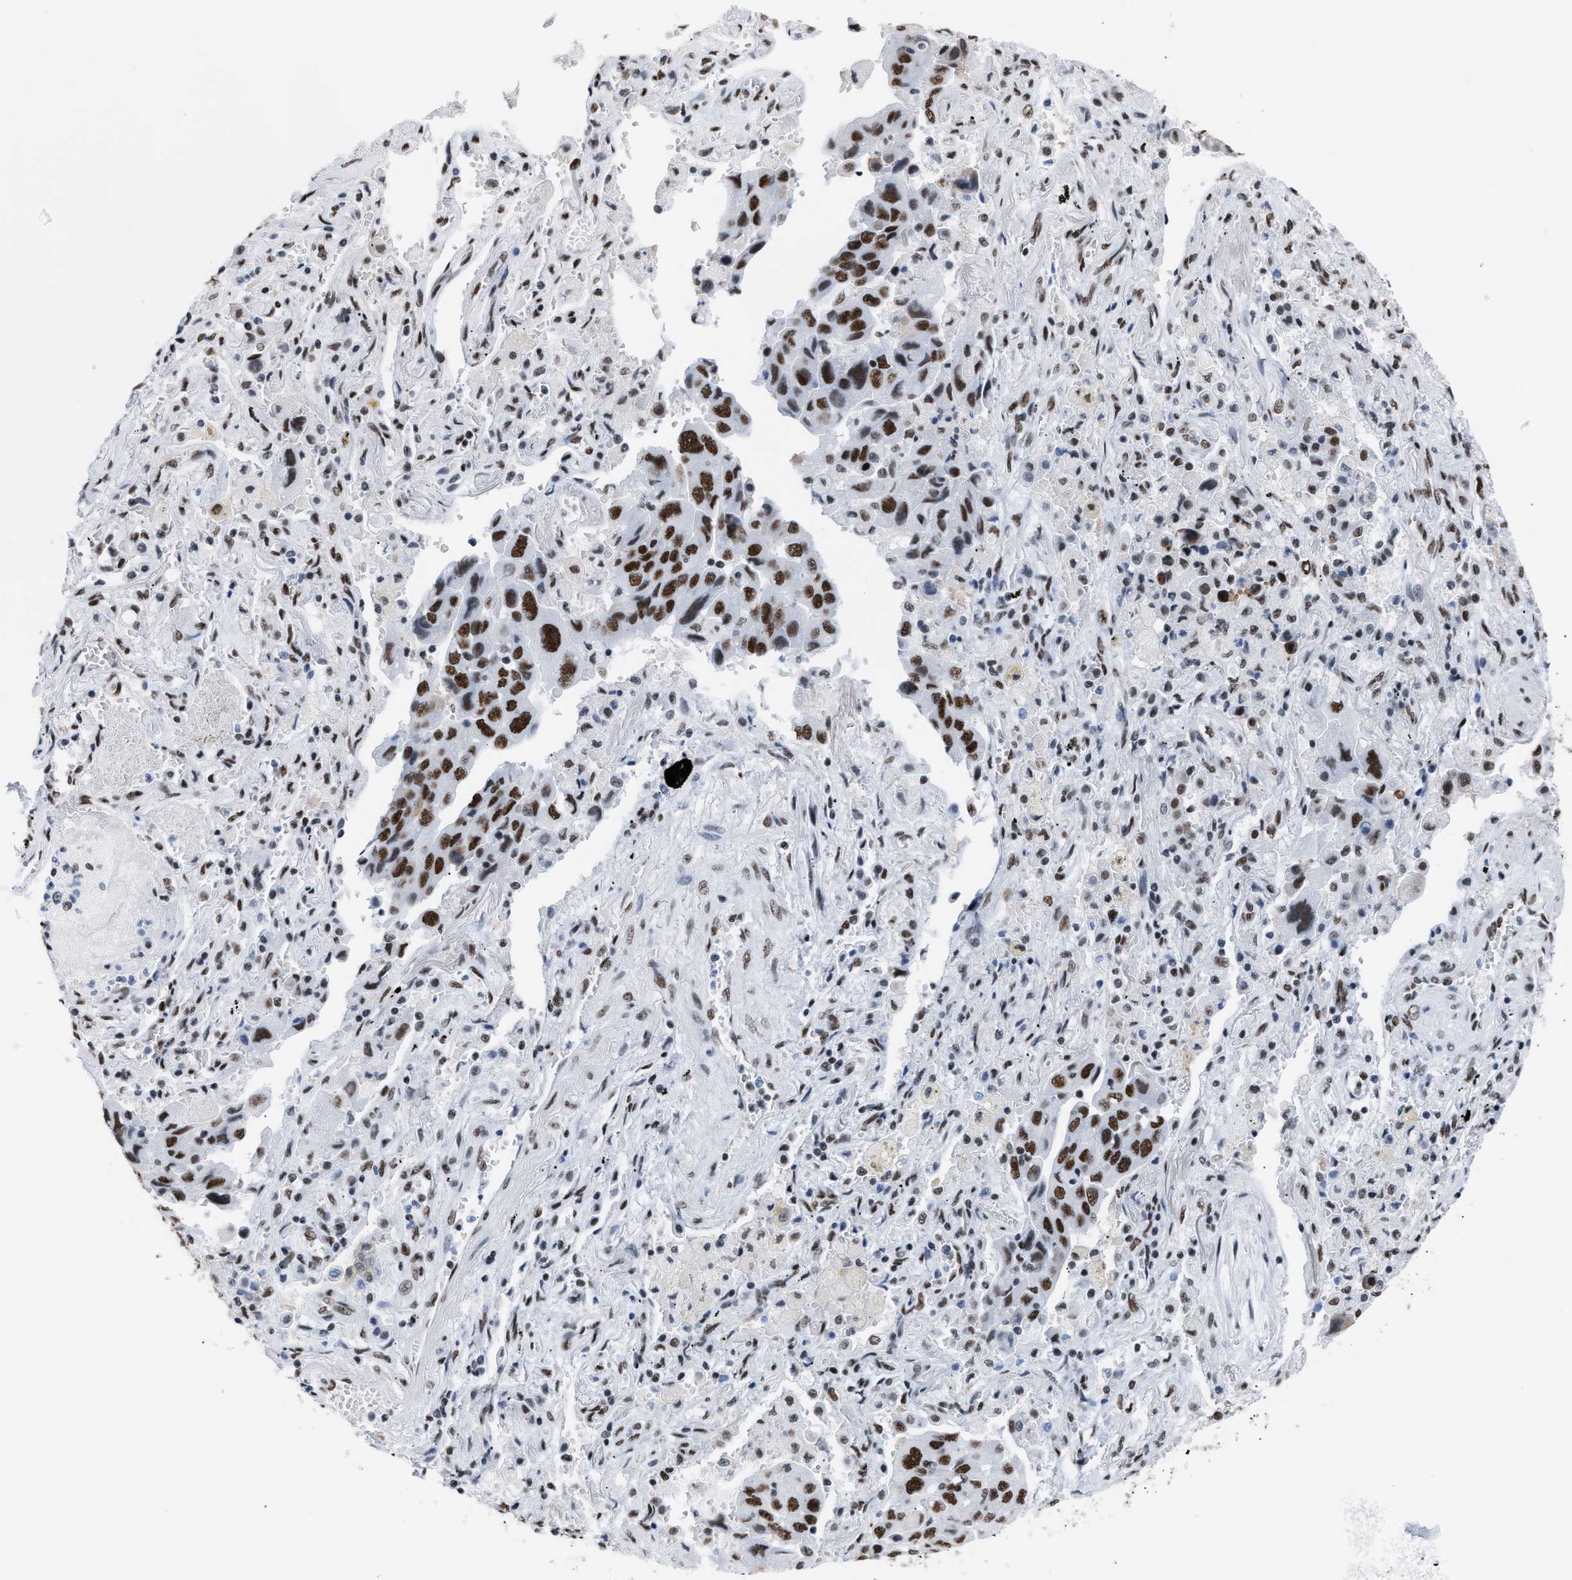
{"staining": {"intensity": "strong", "quantity": ">75%", "location": "nuclear"}, "tissue": "lung cancer", "cell_type": "Tumor cells", "image_type": "cancer", "snomed": [{"axis": "morphology", "description": "Adenocarcinoma, NOS"}, {"axis": "topography", "description": "Lung"}], "caption": "Immunohistochemistry (IHC) of adenocarcinoma (lung) exhibits high levels of strong nuclear expression in approximately >75% of tumor cells.", "gene": "CCAR2", "patient": {"sex": "female", "age": 65}}